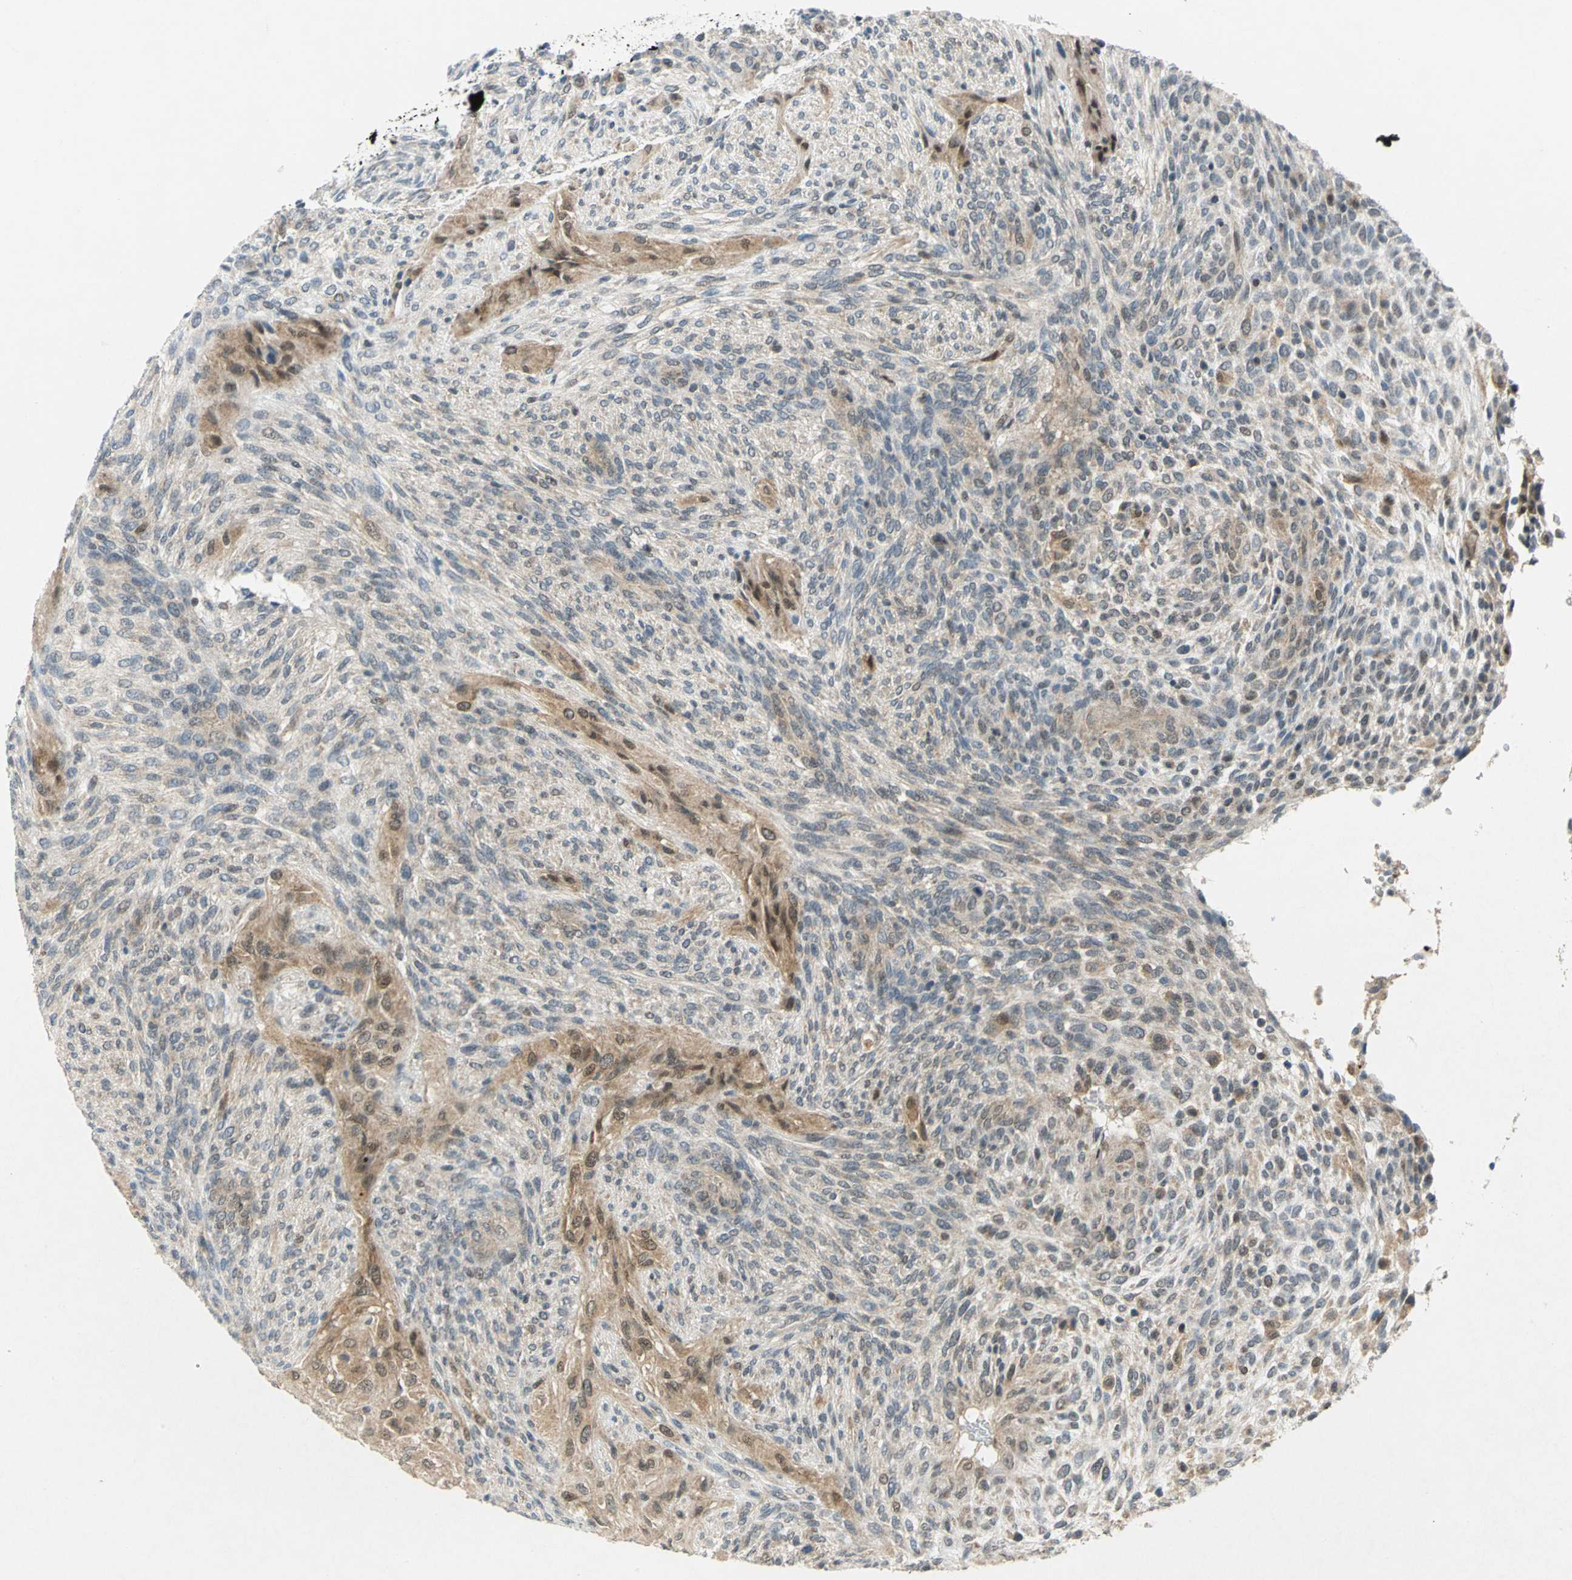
{"staining": {"intensity": "weak", "quantity": "<25%", "location": "cytoplasmic/membranous,nuclear"}, "tissue": "glioma", "cell_type": "Tumor cells", "image_type": "cancer", "snomed": [{"axis": "morphology", "description": "Glioma, malignant, High grade"}, {"axis": "topography", "description": "Cerebral cortex"}], "caption": "This is a image of immunohistochemistry staining of glioma, which shows no expression in tumor cells.", "gene": "PIN1", "patient": {"sex": "female", "age": 55}}